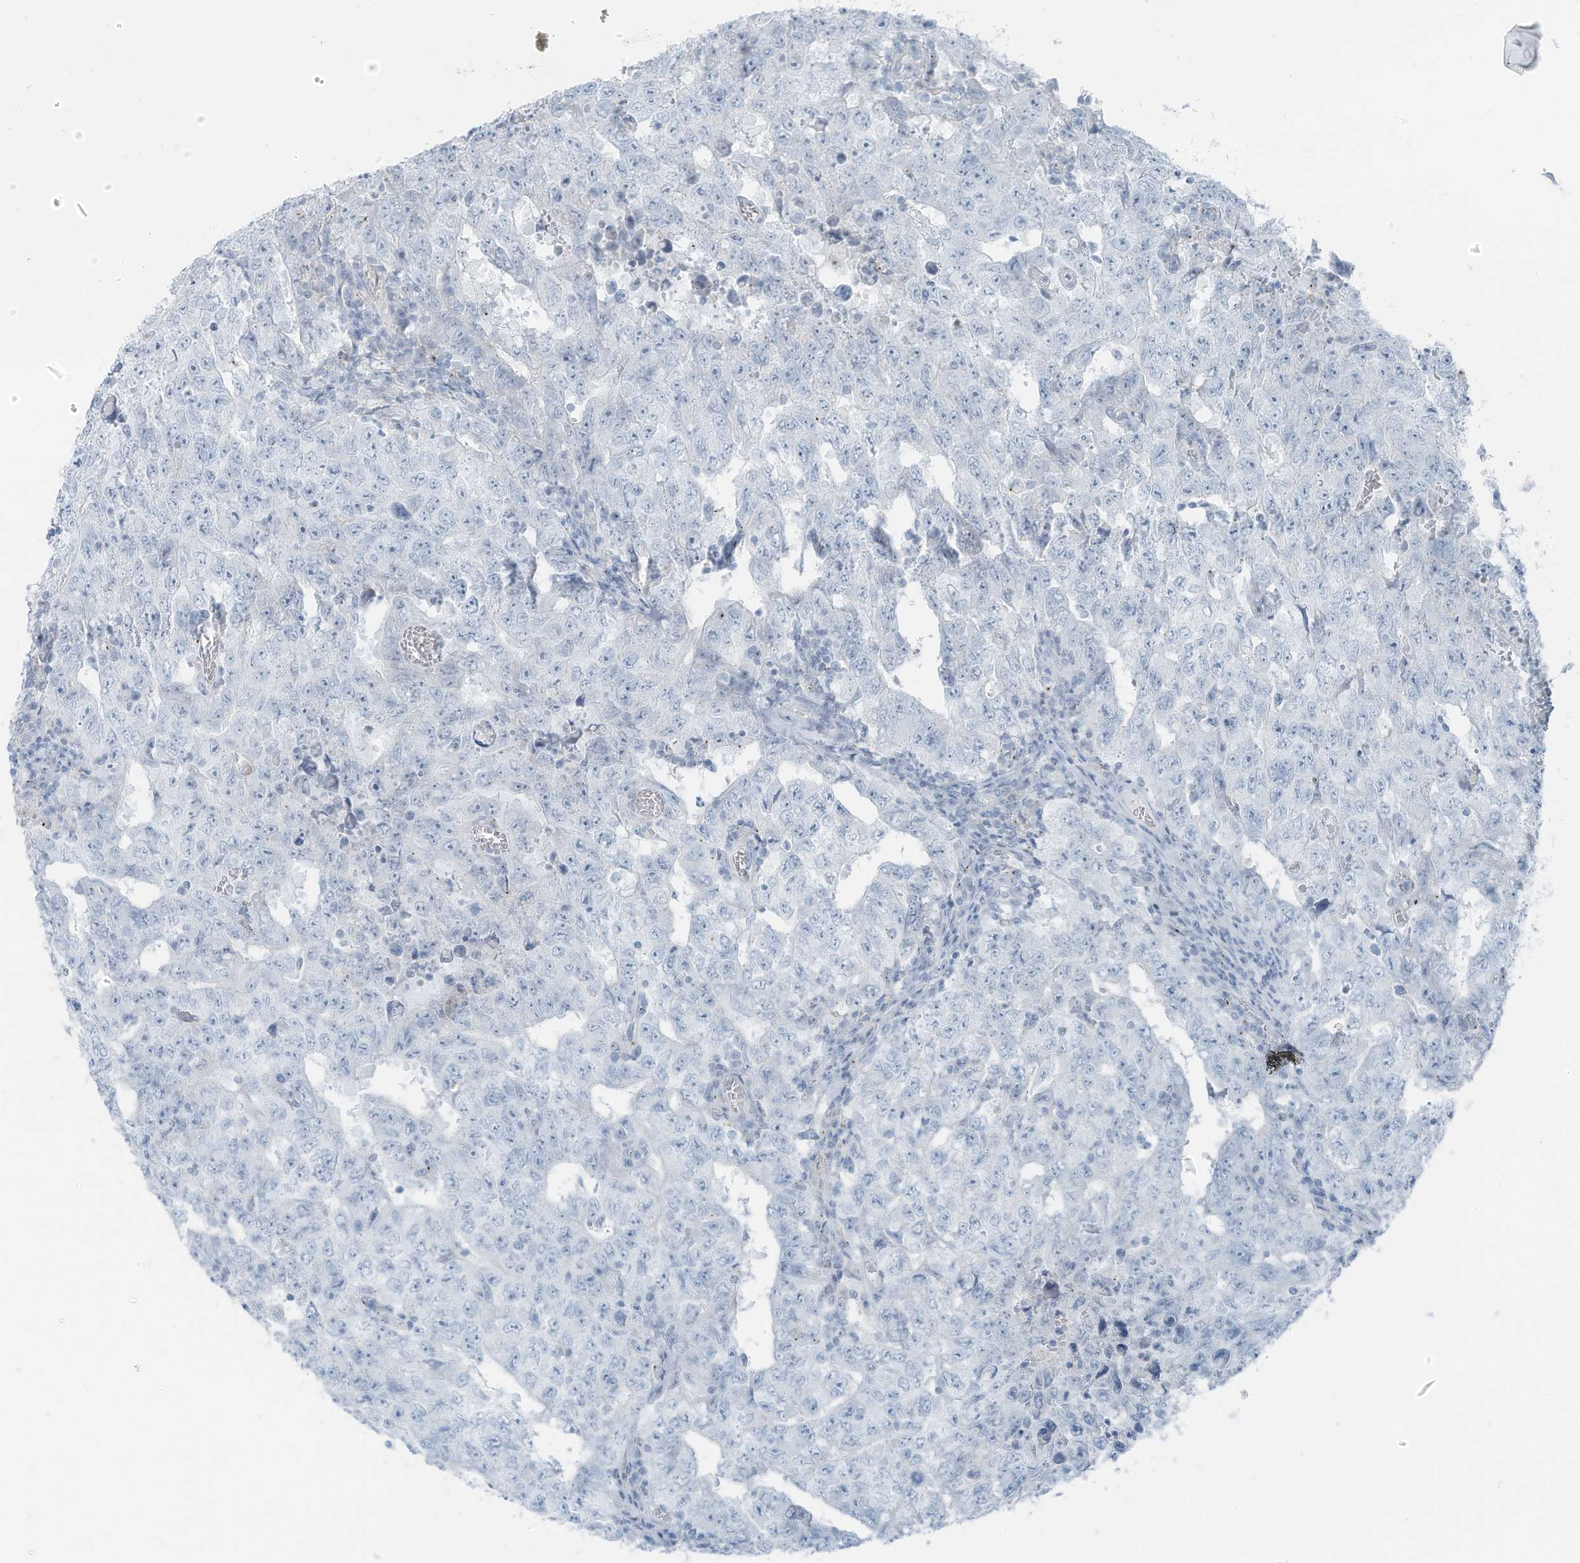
{"staining": {"intensity": "negative", "quantity": "none", "location": "none"}, "tissue": "testis cancer", "cell_type": "Tumor cells", "image_type": "cancer", "snomed": [{"axis": "morphology", "description": "Carcinoma, Embryonal, NOS"}, {"axis": "topography", "description": "Testis"}], "caption": "Immunohistochemical staining of testis cancer (embryonal carcinoma) demonstrates no significant expression in tumor cells. (DAB immunohistochemistry with hematoxylin counter stain).", "gene": "SLC25A43", "patient": {"sex": "male", "age": 26}}